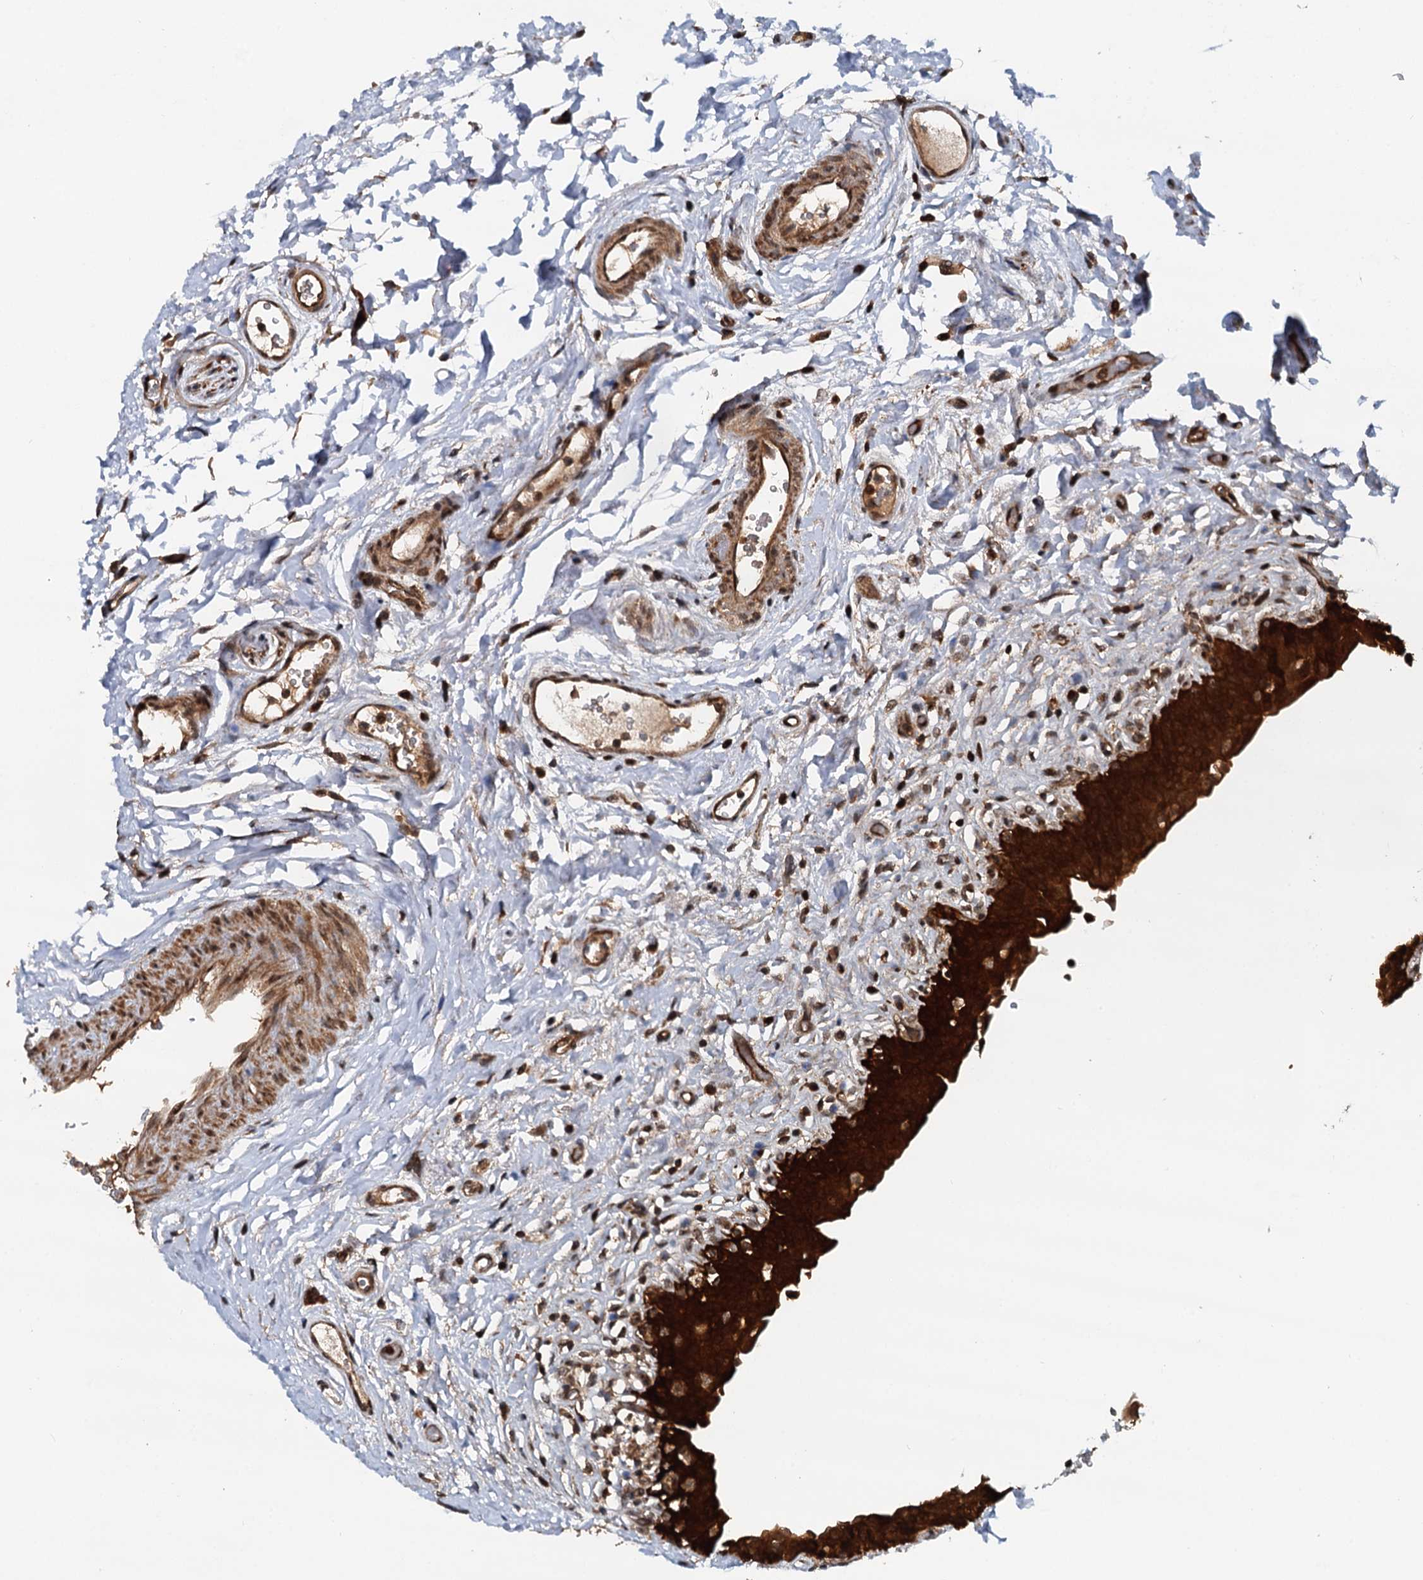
{"staining": {"intensity": "strong", "quantity": ">75%", "location": "cytoplasmic/membranous"}, "tissue": "urinary bladder", "cell_type": "Urothelial cells", "image_type": "normal", "snomed": [{"axis": "morphology", "description": "Normal tissue, NOS"}, {"axis": "topography", "description": "Urinary bladder"}], "caption": "This photomicrograph displays benign urinary bladder stained with immunohistochemistry (IHC) to label a protein in brown. The cytoplasmic/membranous of urothelial cells show strong positivity for the protein. Nuclei are counter-stained blue.", "gene": "STUB1", "patient": {"sex": "male", "age": 83}}